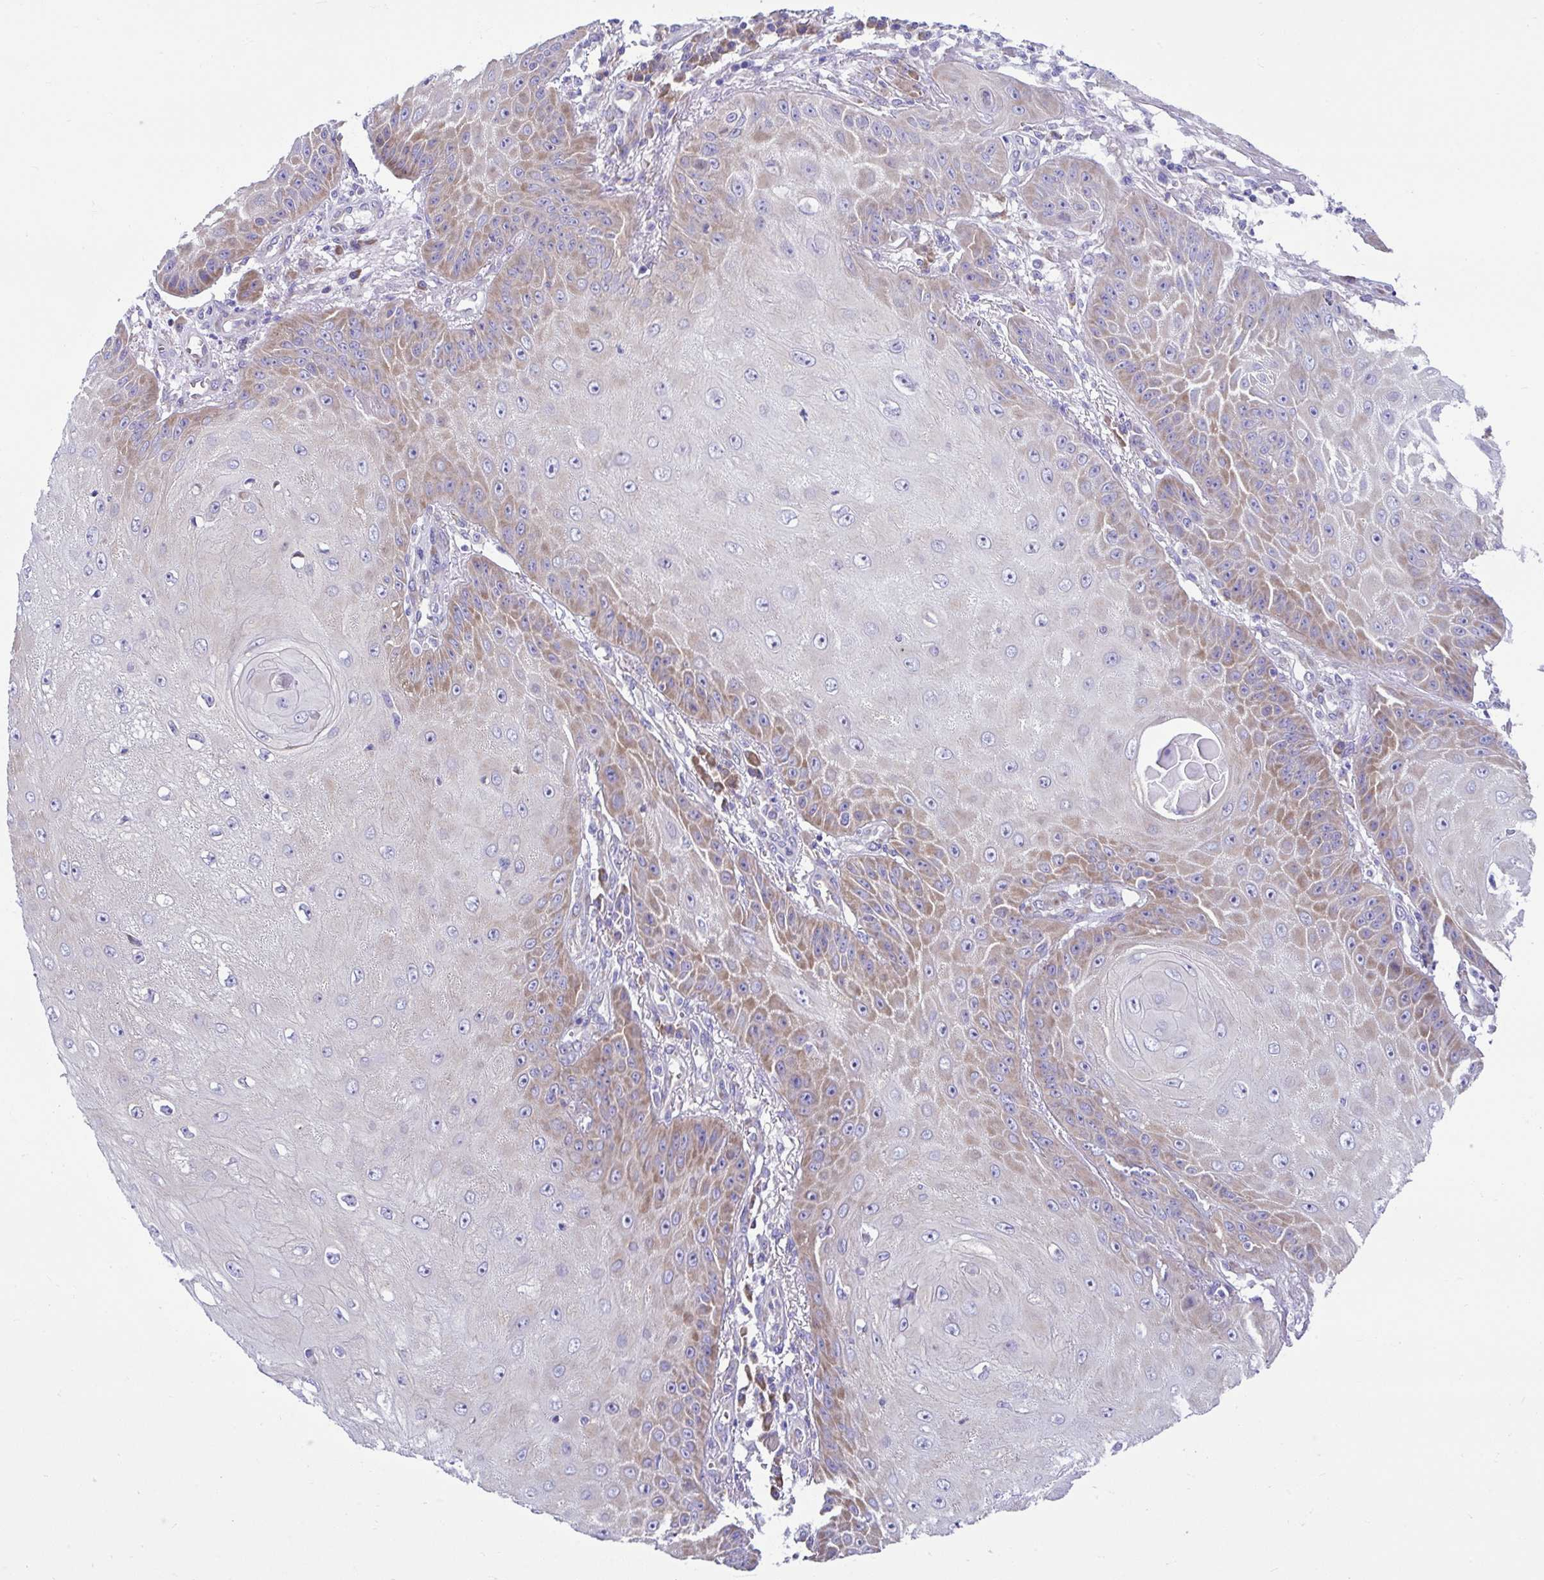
{"staining": {"intensity": "moderate", "quantity": "25%-75%", "location": "cytoplasmic/membranous"}, "tissue": "skin cancer", "cell_type": "Tumor cells", "image_type": "cancer", "snomed": [{"axis": "morphology", "description": "Squamous cell carcinoma, NOS"}, {"axis": "topography", "description": "Skin"}], "caption": "An immunohistochemistry (IHC) micrograph of neoplastic tissue is shown. Protein staining in brown labels moderate cytoplasmic/membranous positivity in skin cancer within tumor cells.", "gene": "RPL7", "patient": {"sex": "male", "age": 70}}